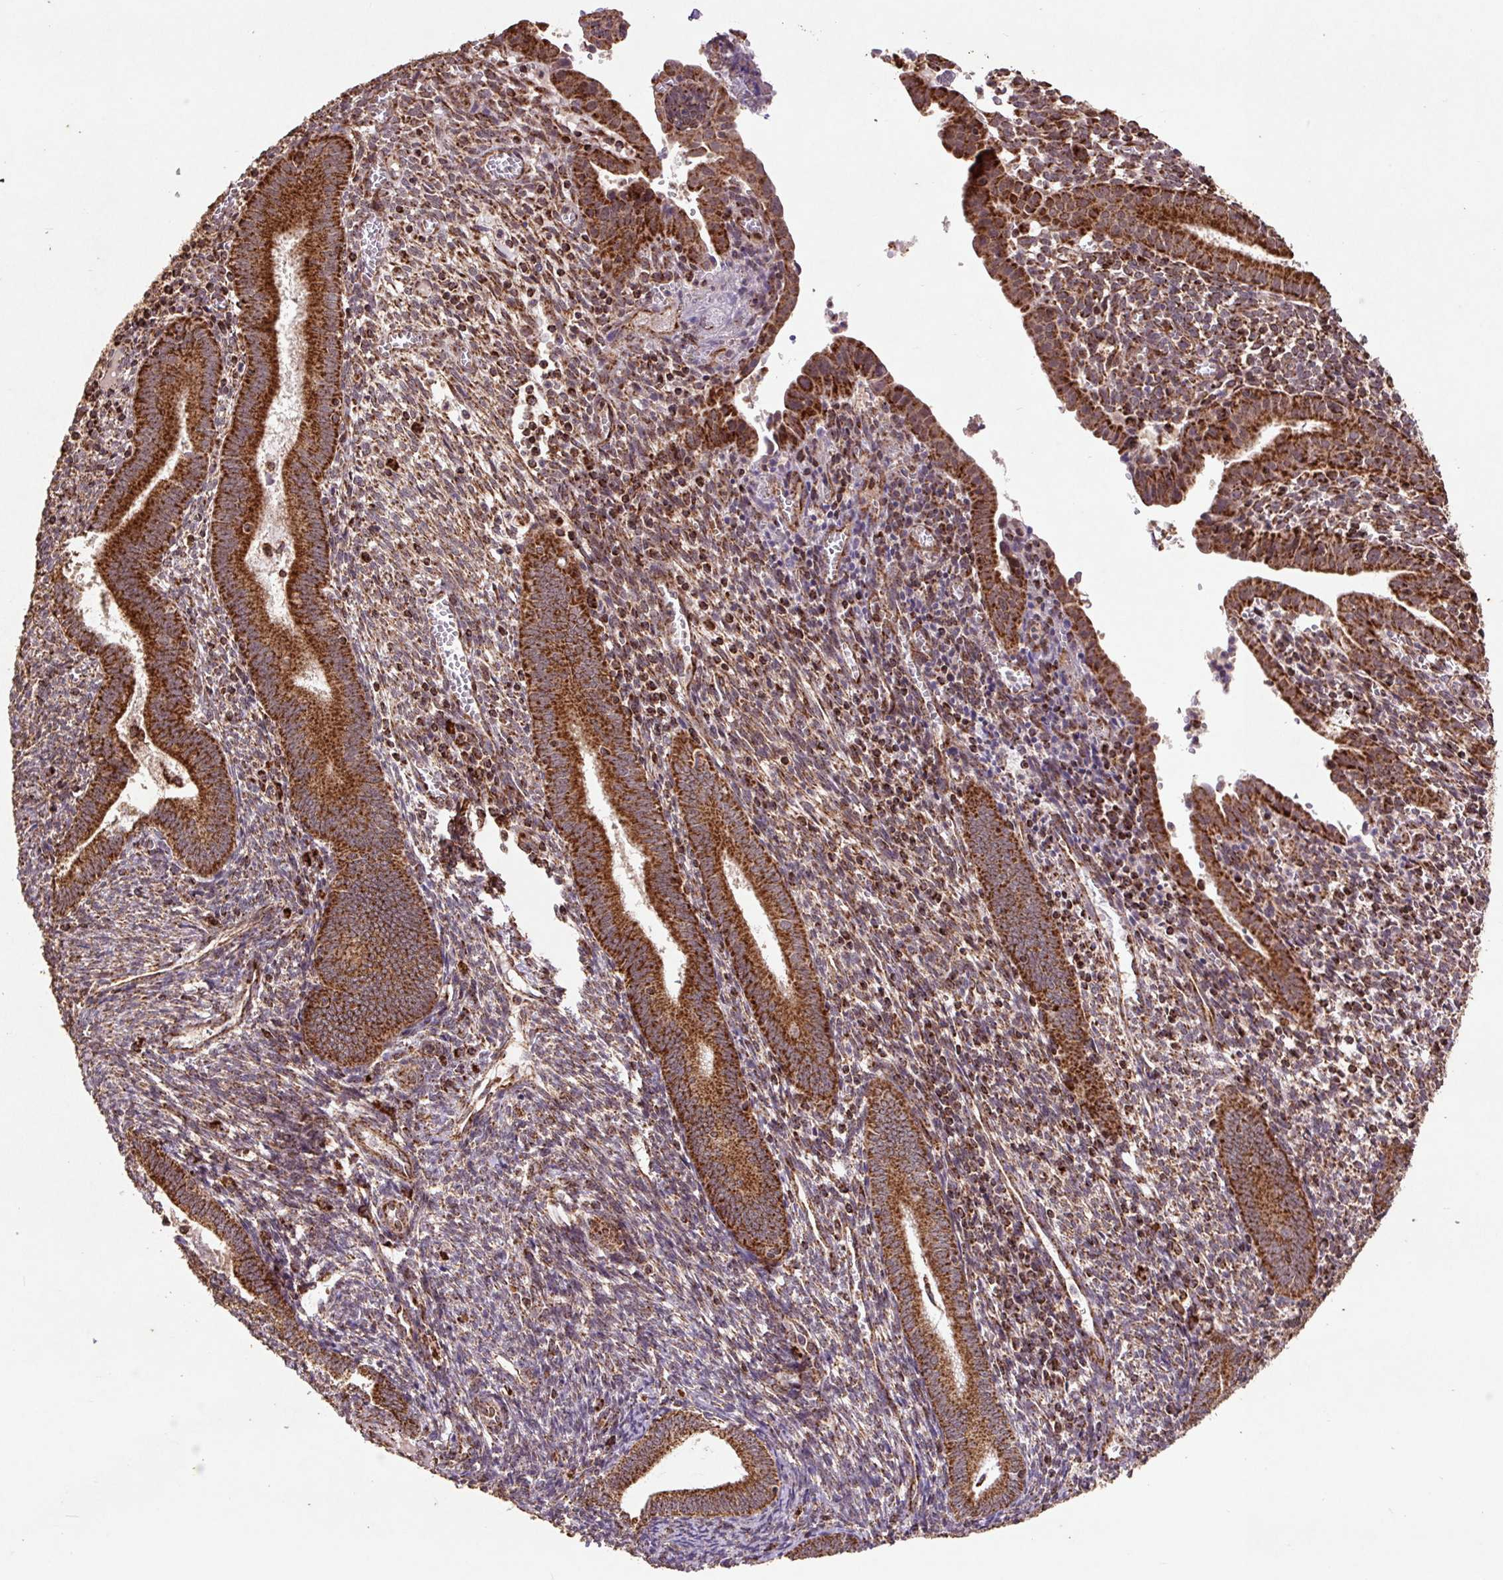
{"staining": {"intensity": "strong", "quantity": "25%-75%", "location": "cytoplasmic/membranous,nuclear"}, "tissue": "endometrium", "cell_type": "Cells in endometrial stroma", "image_type": "normal", "snomed": [{"axis": "morphology", "description": "Normal tissue, NOS"}, {"axis": "topography", "description": "Endometrium"}], "caption": "Immunohistochemical staining of normal human endometrium exhibits strong cytoplasmic/membranous,nuclear protein expression in approximately 25%-75% of cells in endometrial stroma. The staining is performed using DAB brown chromogen to label protein expression. The nuclei are counter-stained blue using hematoxylin.", "gene": "ATP5F1A", "patient": {"sex": "female", "age": 41}}